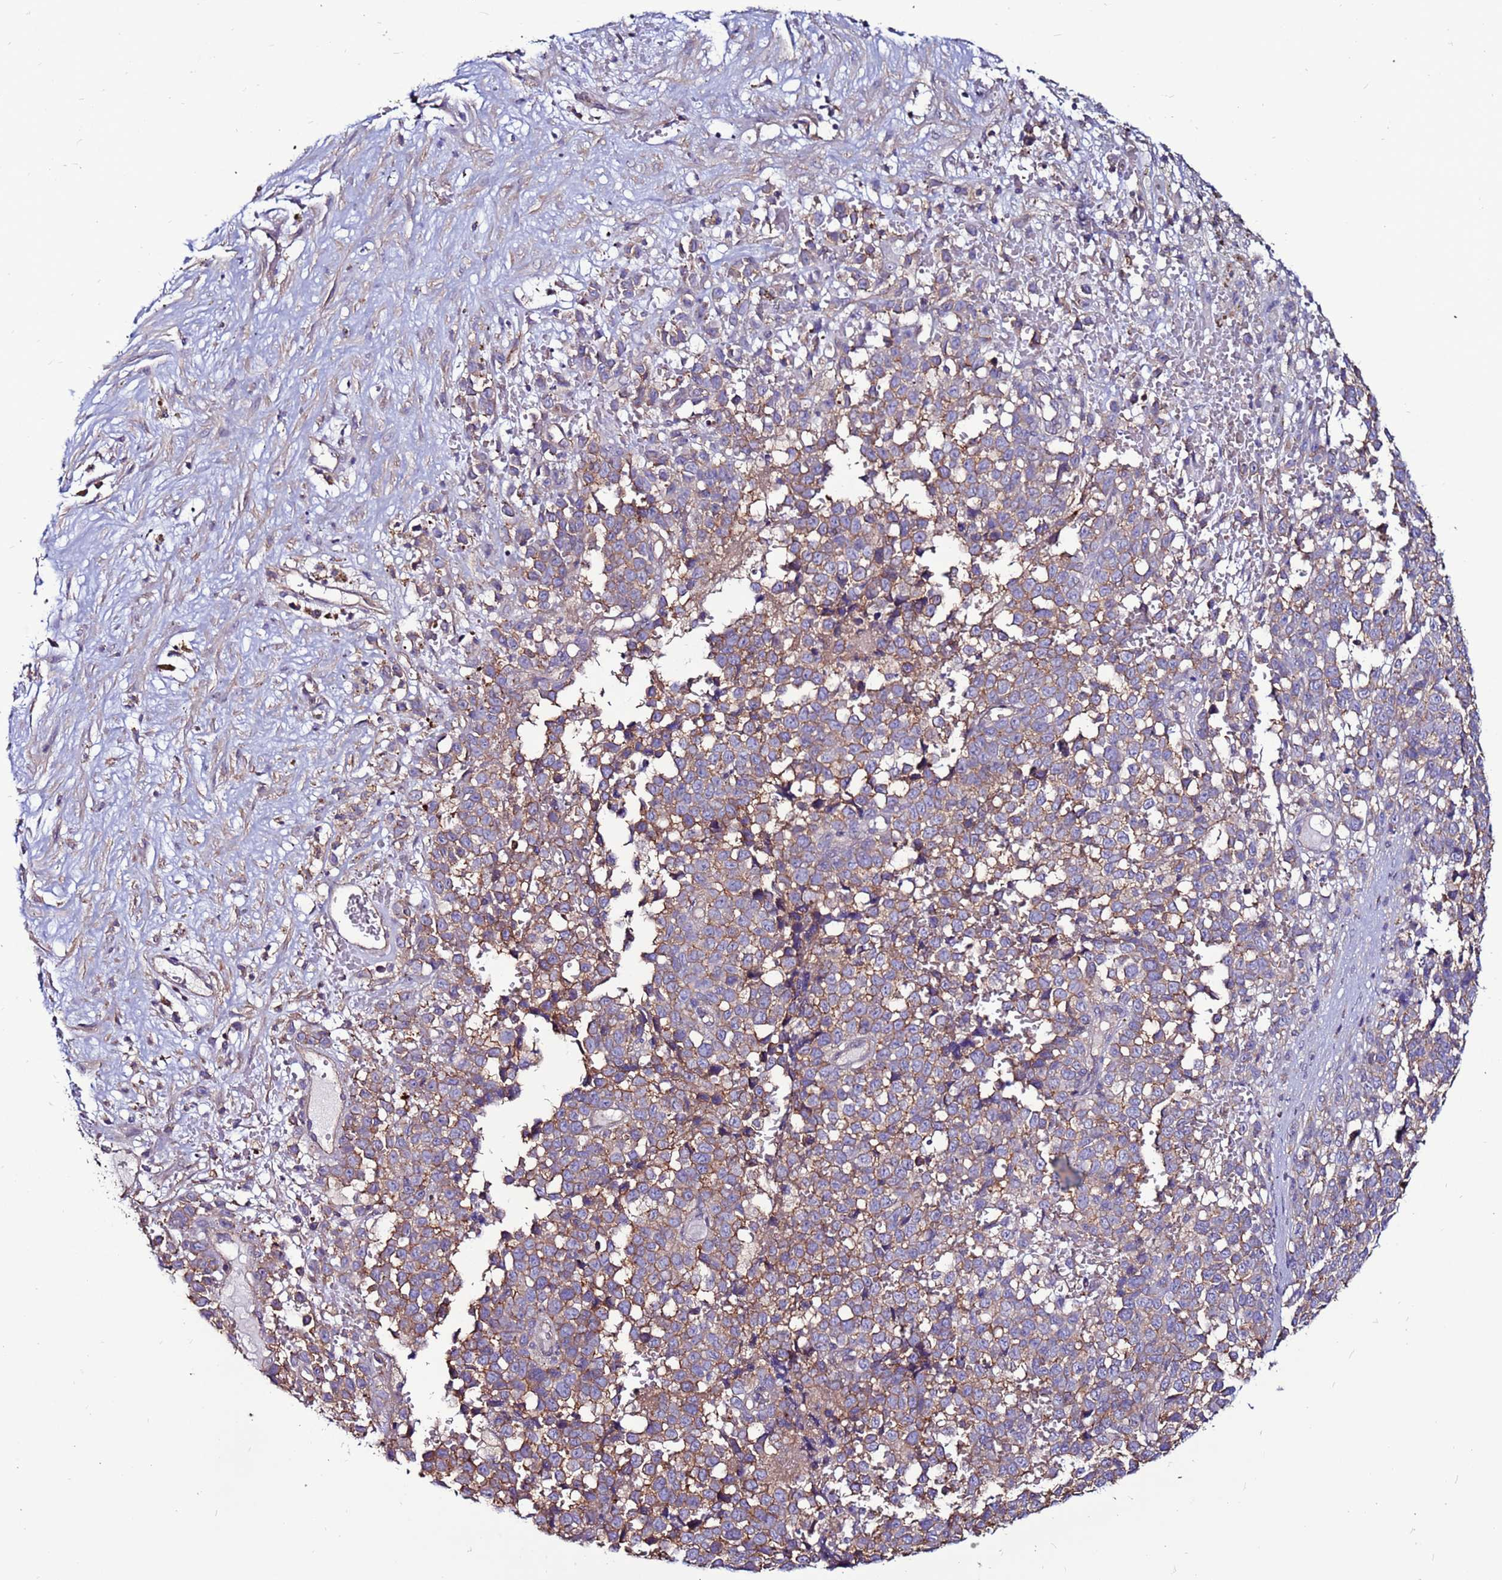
{"staining": {"intensity": "moderate", "quantity": "25%-75%", "location": "cytoplasmic/membranous"}, "tissue": "melanoma", "cell_type": "Tumor cells", "image_type": "cancer", "snomed": [{"axis": "morphology", "description": "Malignant melanoma, NOS"}, {"axis": "topography", "description": "Nose, NOS"}], "caption": "Brown immunohistochemical staining in human melanoma displays moderate cytoplasmic/membranous positivity in about 25%-75% of tumor cells.", "gene": "NRN1L", "patient": {"sex": "female", "age": 48}}